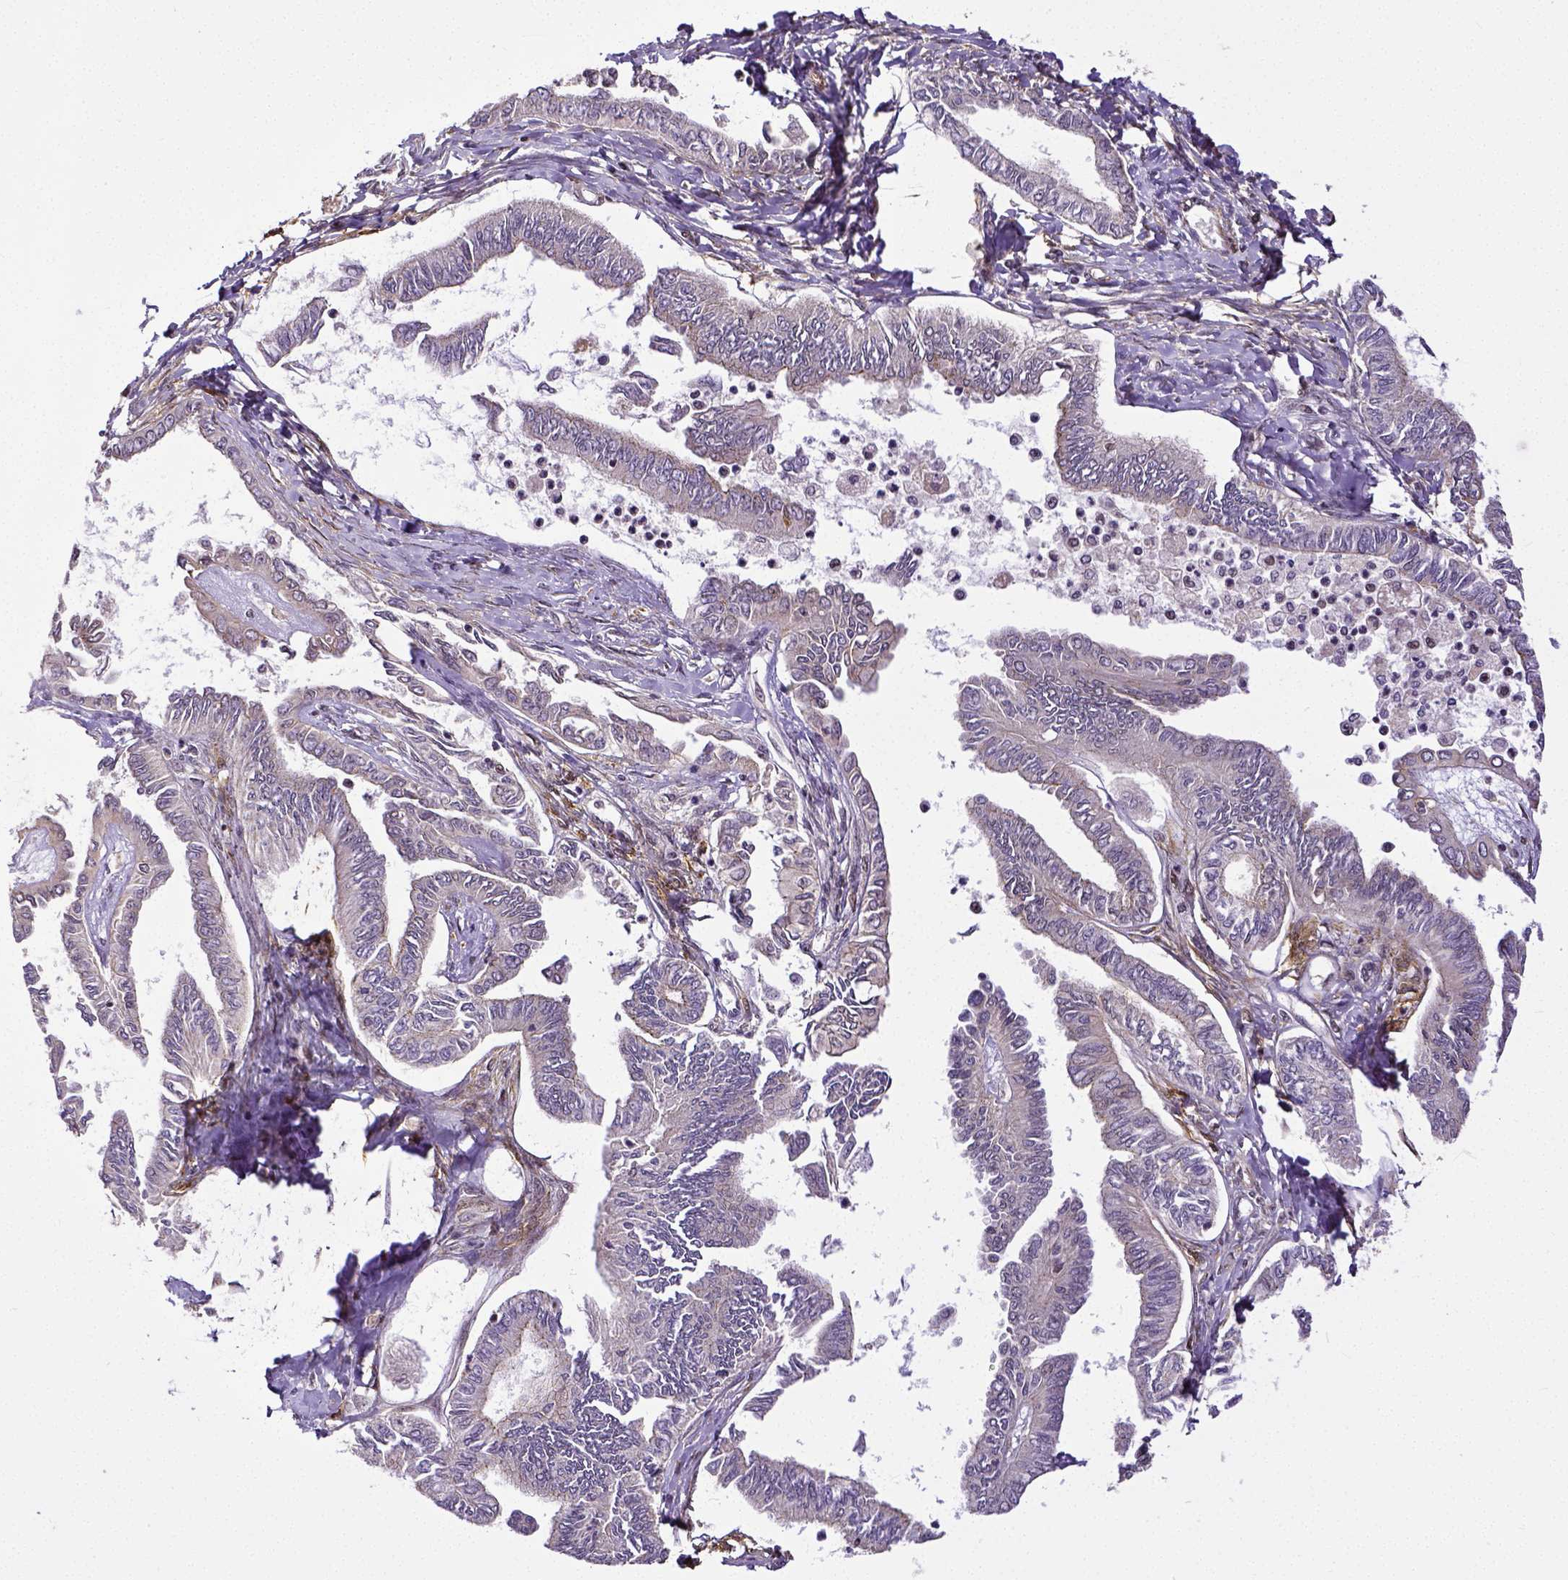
{"staining": {"intensity": "weak", "quantity": "25%-75%", "location": "cytoplasmic/membranous"}, "tissue": "ovarian cancer", "cell_type": "Tumor cells", "image_type": "cancer", "snomed": [{"axis": "morphology", "description": "Carcinoma, endometroid"}, {"axis": "topography", "description": "Ovary"}], "caption": "Ovarian cancer (endometroid carcinoma) tissue shows weak cytoplasmic/membranous staining in approximately 25%-75% of tumor cells", "gene": "DICER1", "patient": {"sex": "female", "age": 70}}